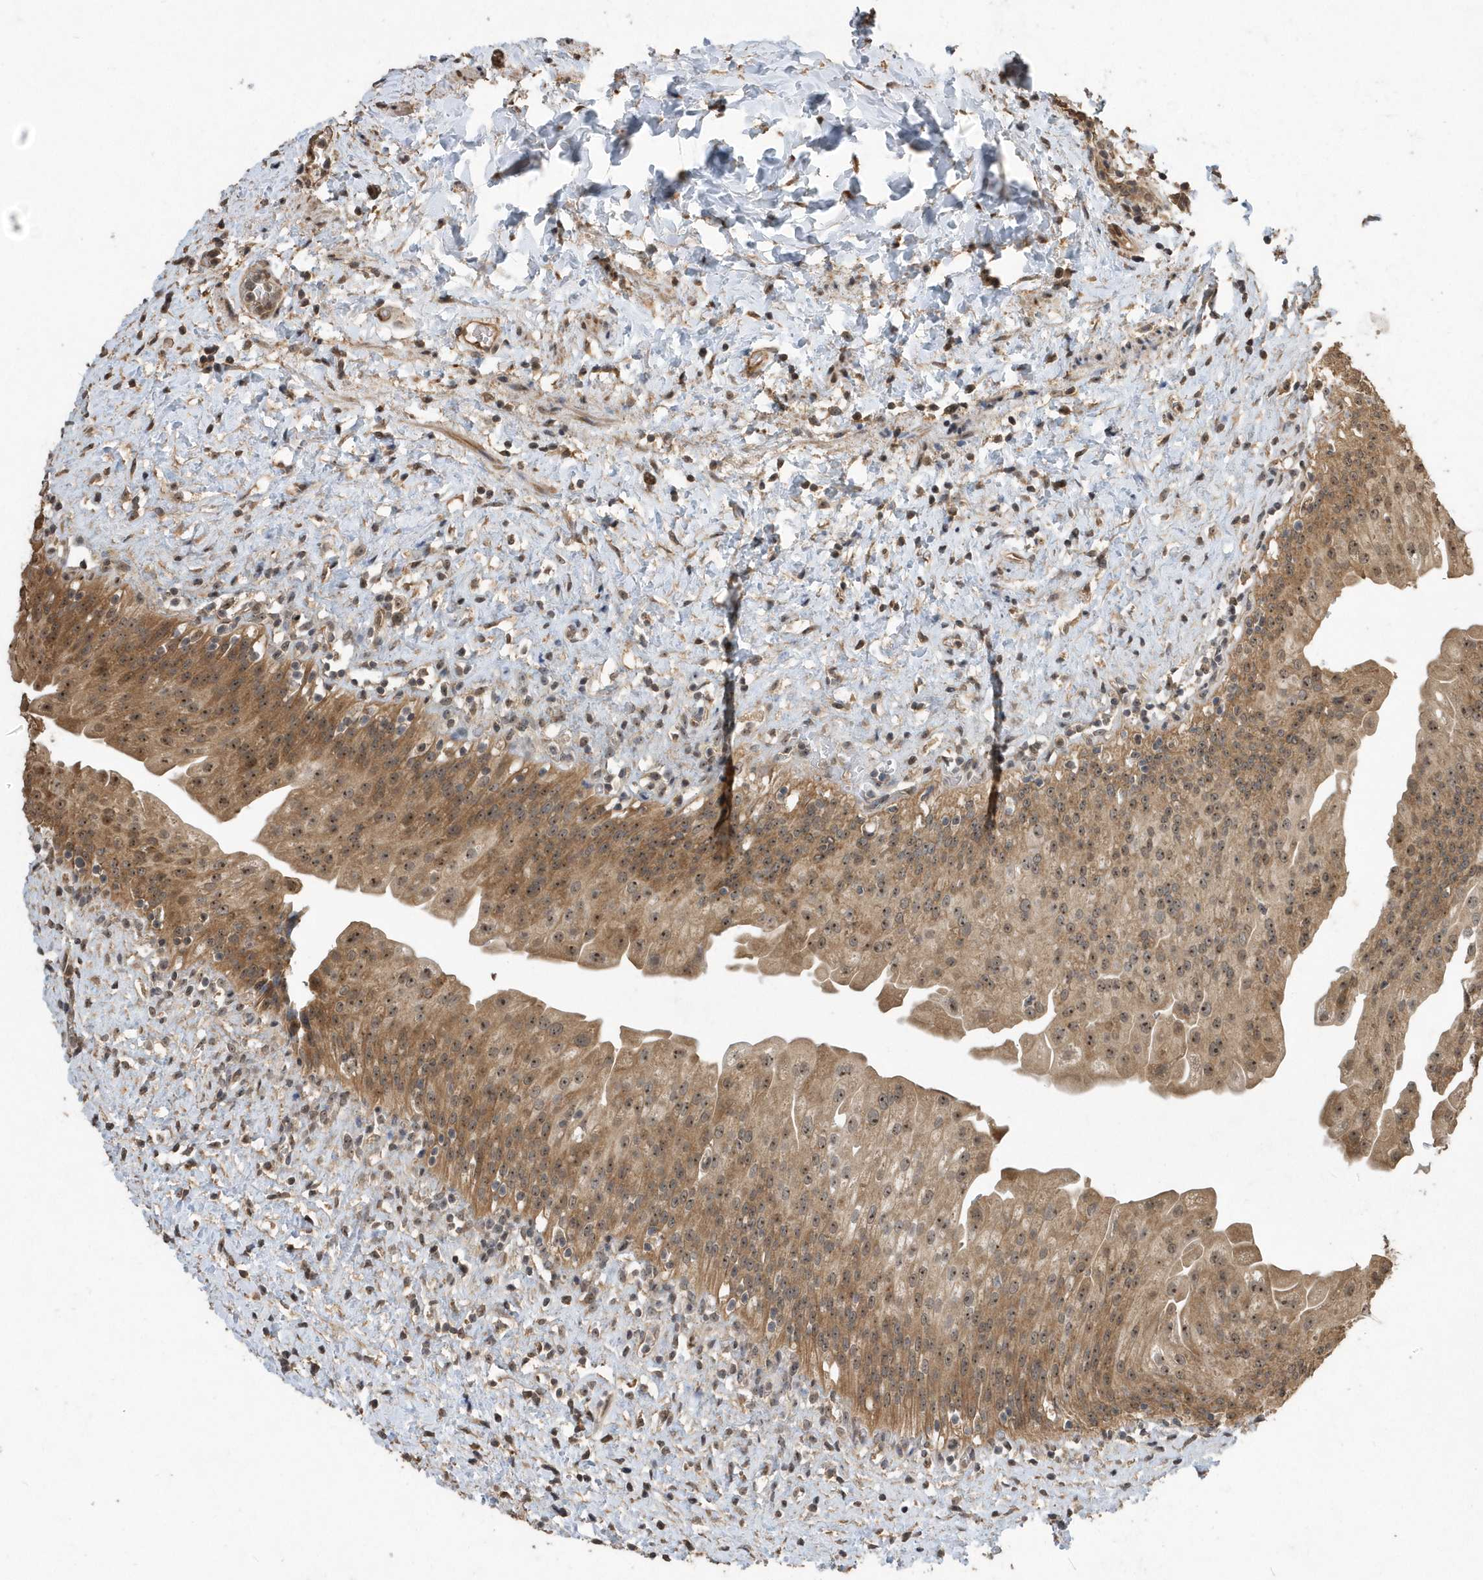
{"staining": {"intensity": "moderate", "quantity": ">75%", "location": "cytoplasmic/membranous,nuclear"}, "tissue": "urinary bladder", "cell_type": "Urothelial cells", "image_type": "normal", "snomed": [{"axis": "morphology", "description": "Normal tissue, NOS"}, {"axis": "topography", "description": "Urinary bladder"}], "caption": "Protein analysis of unremarkable urinary bladder reveals moderate cytoplasmic/membranous,nuclear staining in about >75% of urothelial cells.", "gene": "WASHC5", "patient": {"sex": "female", "age": 27}}